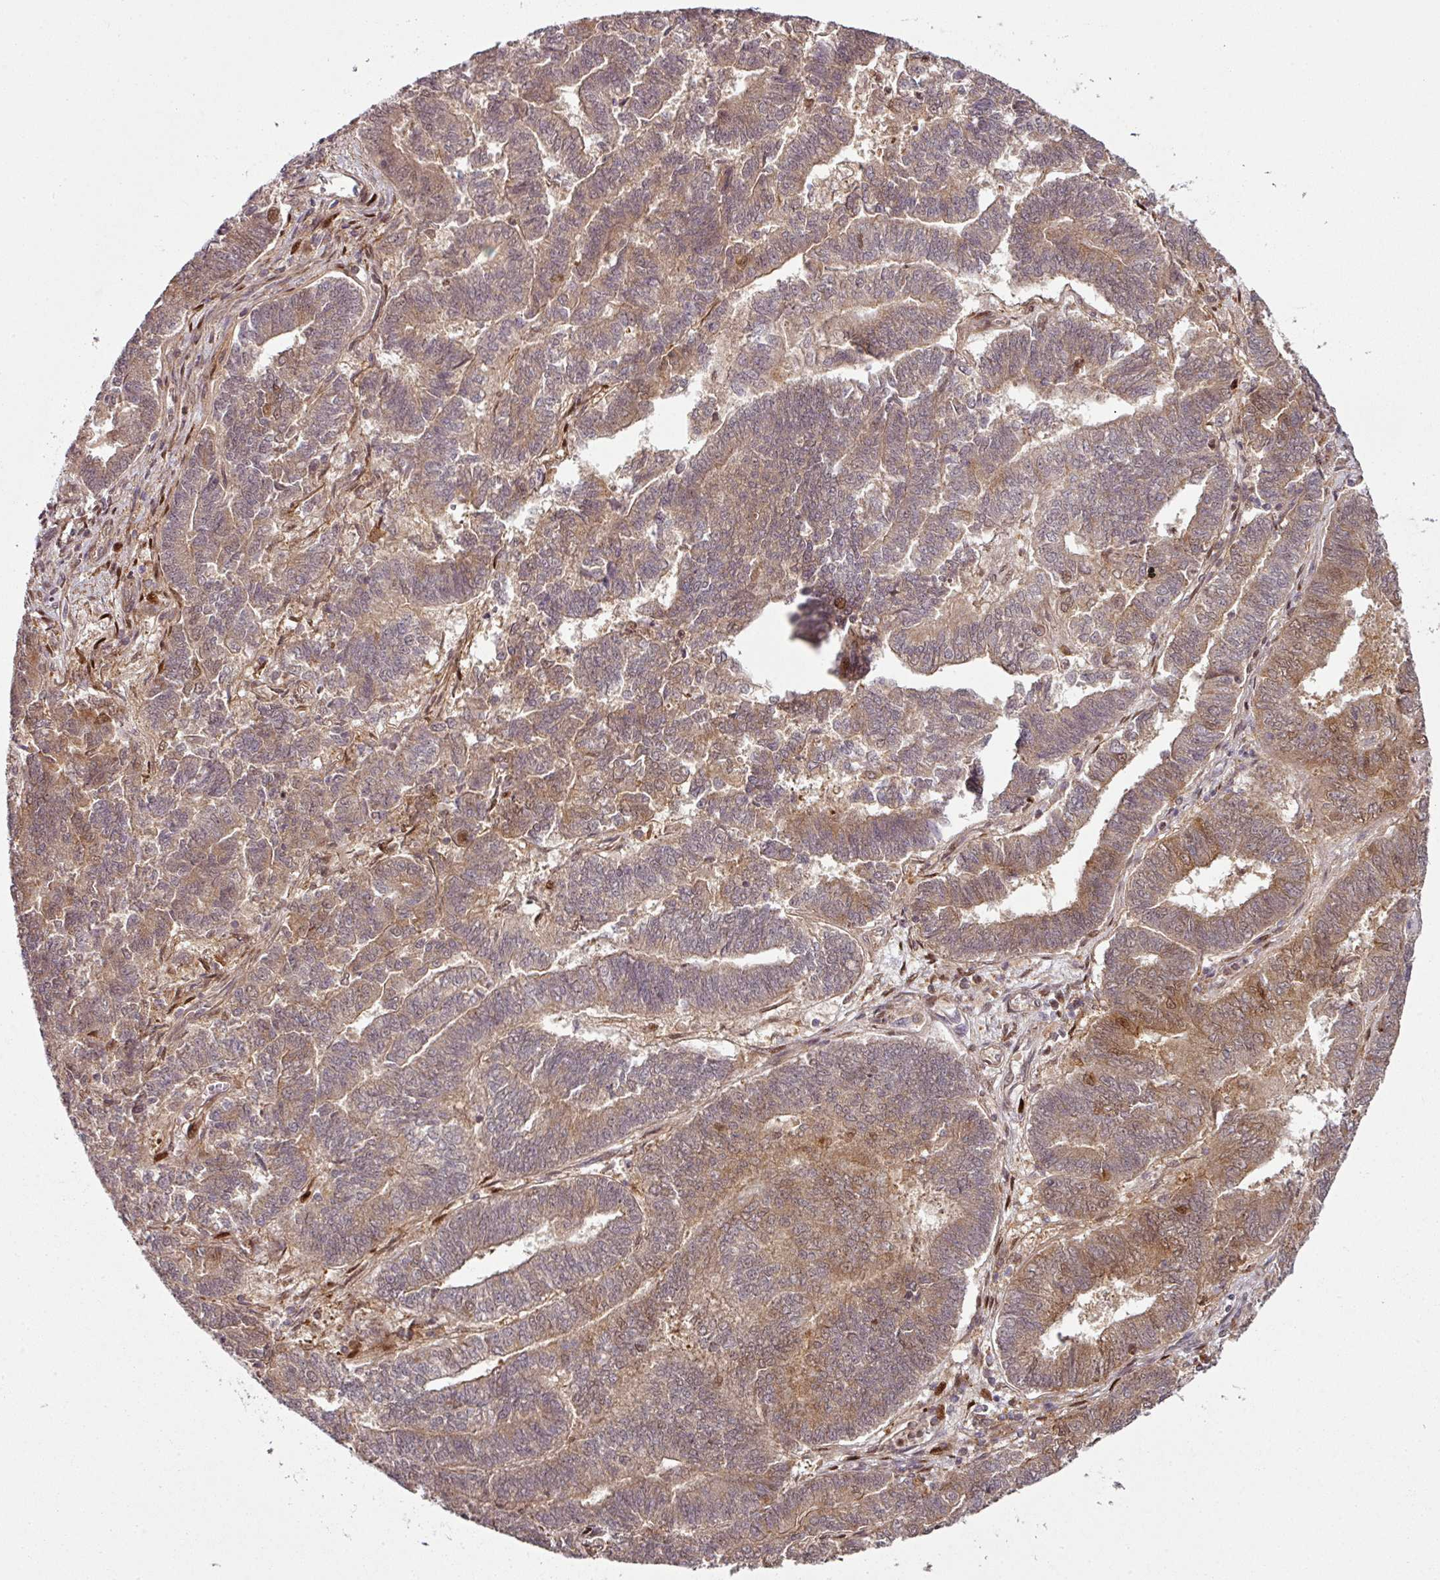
{"staining": {"intensity": "moderate", "quantity": ">75%", "location": "cytoplasmic/membranous,nuclear"}, "tissue": "endometrial cancer", "cell_type": "Tumor cells", "image_type": "cancer", "snomed": [{"axis": "morphology", "description": "Adenocarcinoma, NOS"}, {"axis": "topography", "description": "Endometrium"}], "caption": "The photomicrograph reveals staining of endometrial cancer (adenocarcinoma), revealing moderate cytoplasmic/membranous and nuclear protein positivity (brown color) within tumor cells.", "gene": "ATAT1", "patient": {"sex": "female", "age": 72}}